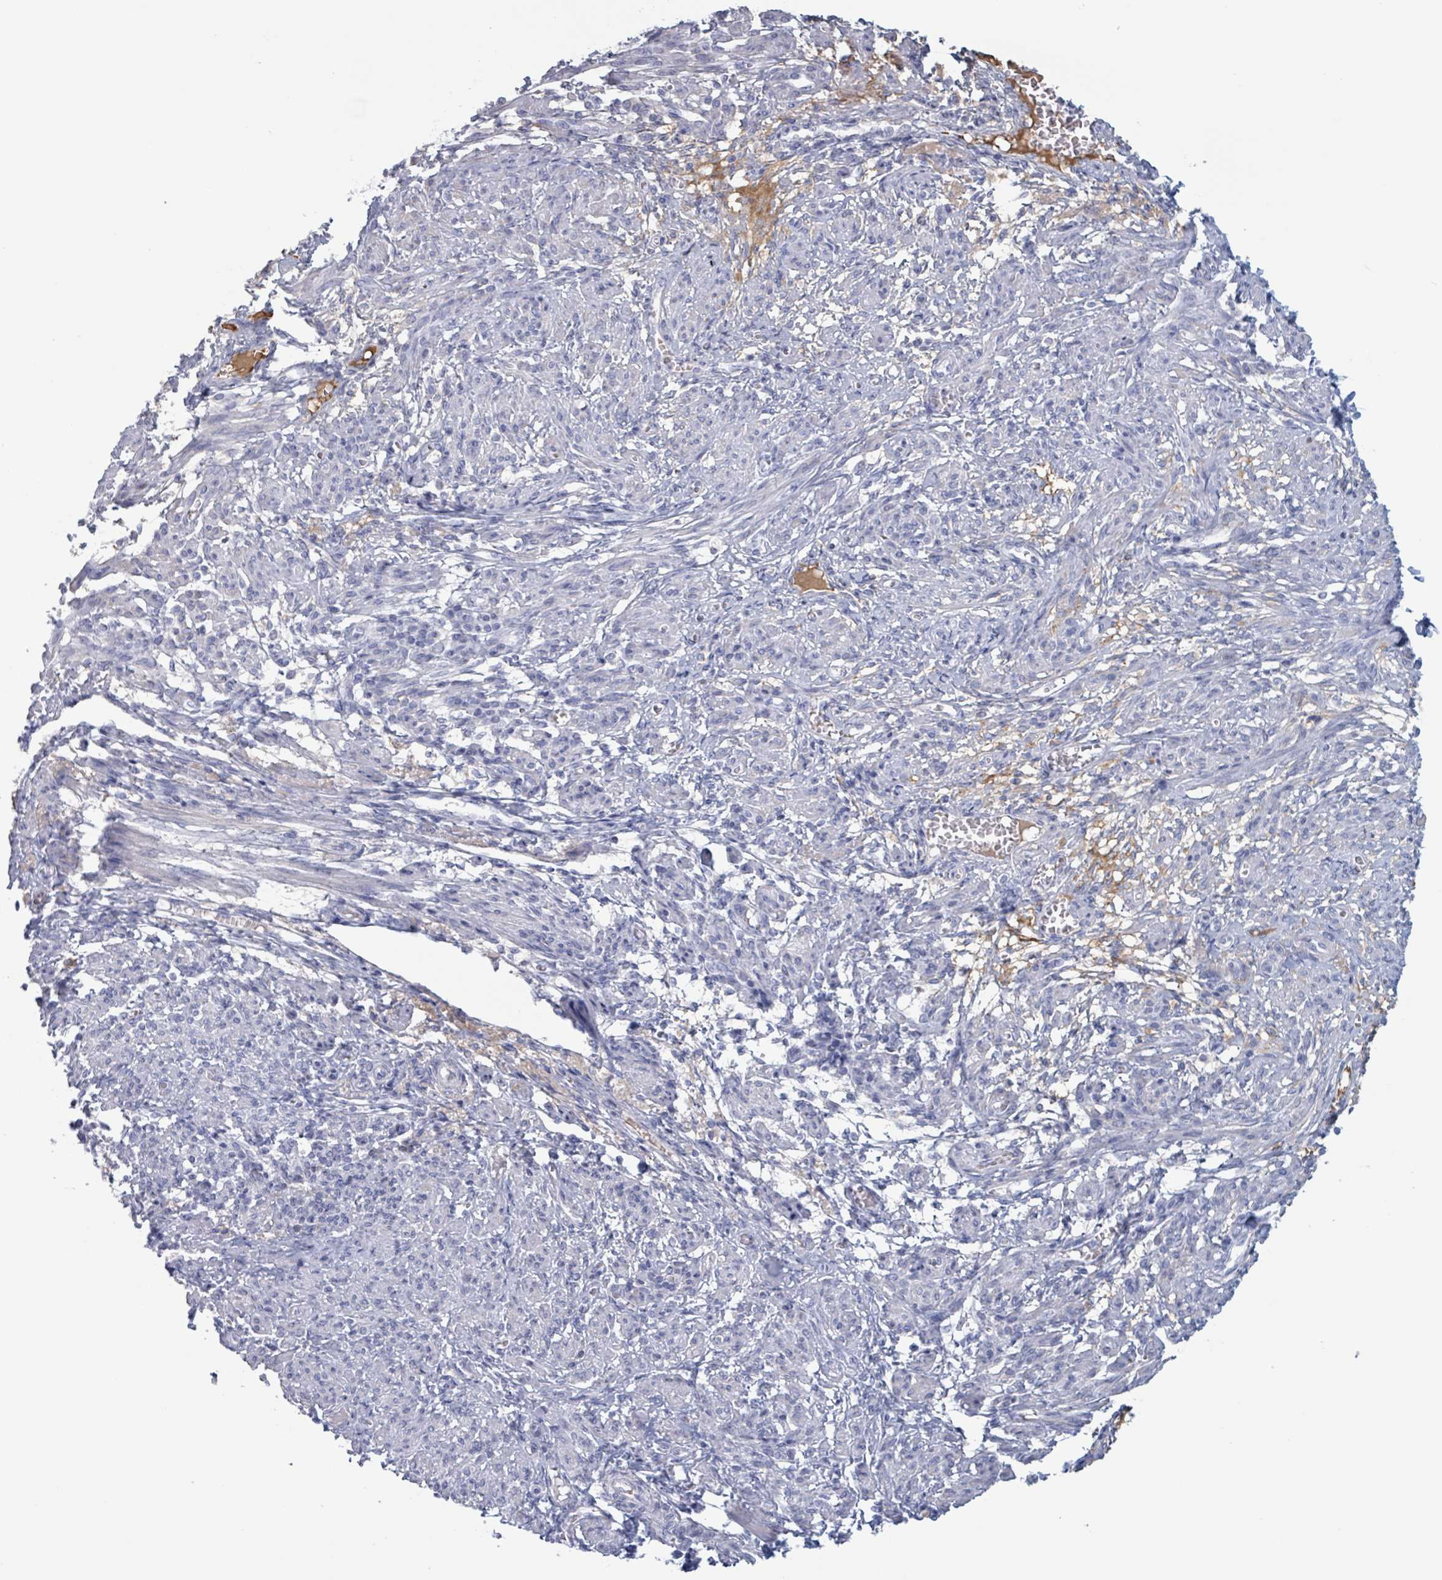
{"staining": {"intensity": "negative", "quantity": "none", "location": "none"}, "tissue": "smooth muscle", "cell_type": "Smooth muscle cells", "image_type": "normal", "snomed": [{"axis": "morphology", "description": "Normal tissue, NOS"}, {"axis": "topography", "description": "Smooth muscle"}], "caption": "Smooth muscle cells are negative for protein expression in normal human smooth muscle. (DAB immunohistochemistry visualized using brightfield microscopy, high magnification).", "gene": "KLK4", "patient": {"sex": "female", "age": 39}}